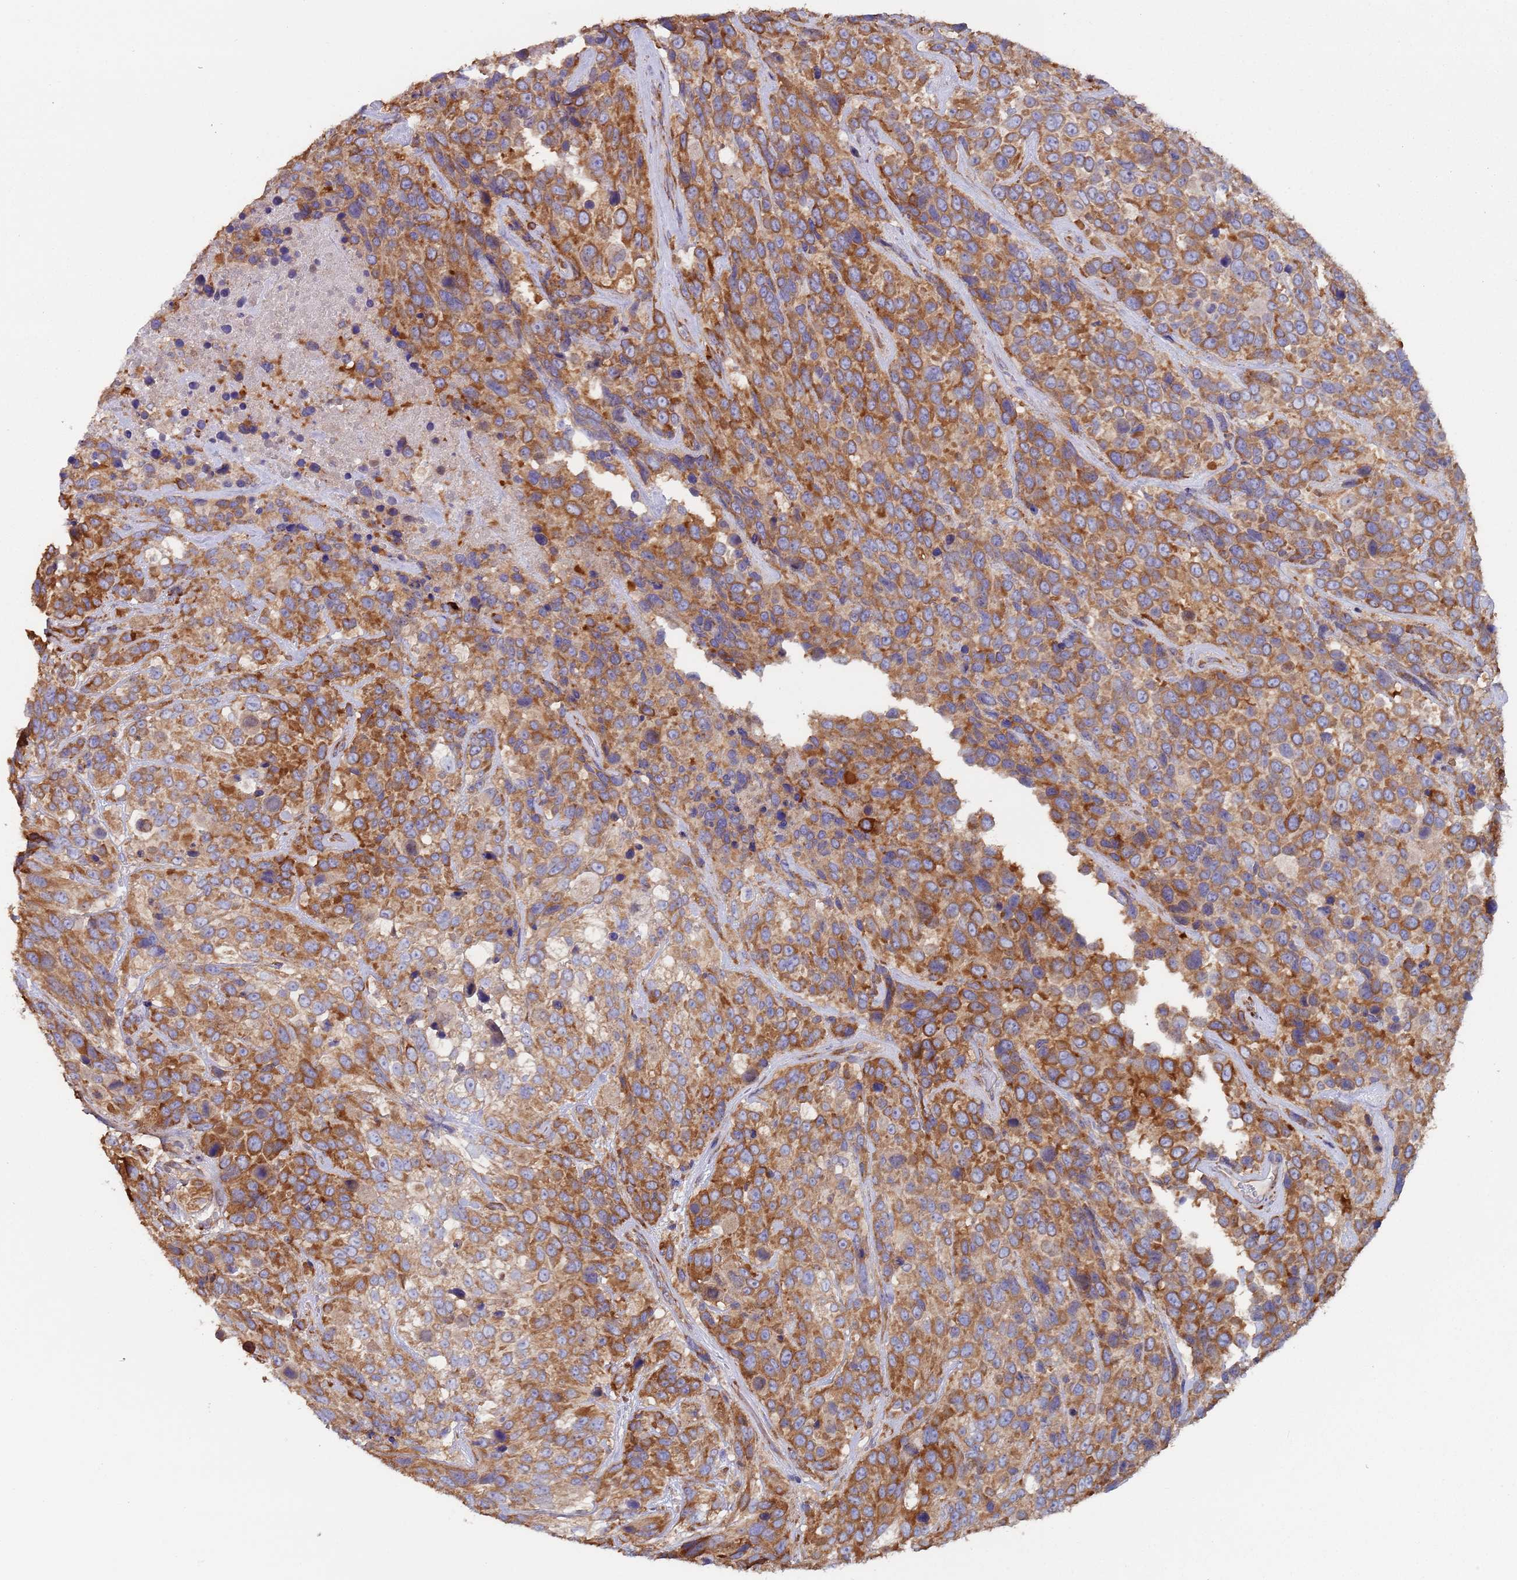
{"staining": {"intensity": "strong", "quantity": "25%-75%", "location": "cytoplasmic/membranous"}, "tissue": "urothelial cancer", "cell_type": "Tumor cells", "image_type": "cancer", "snomed": [{"axis": "morphology", "description": "Urothelial carcinoma, High grade"}, {"axis": "topography", "description": "Urinary bladder"}], "caption": "Approximately 25%-75% of tumor cells in human urothelial cancer display strong cytoplasmic/membranous protein positivity as visualized by brown immunohistochemical staining.", "gene": "ZNF844", "patient": {"sex": "male", "age": 56}}